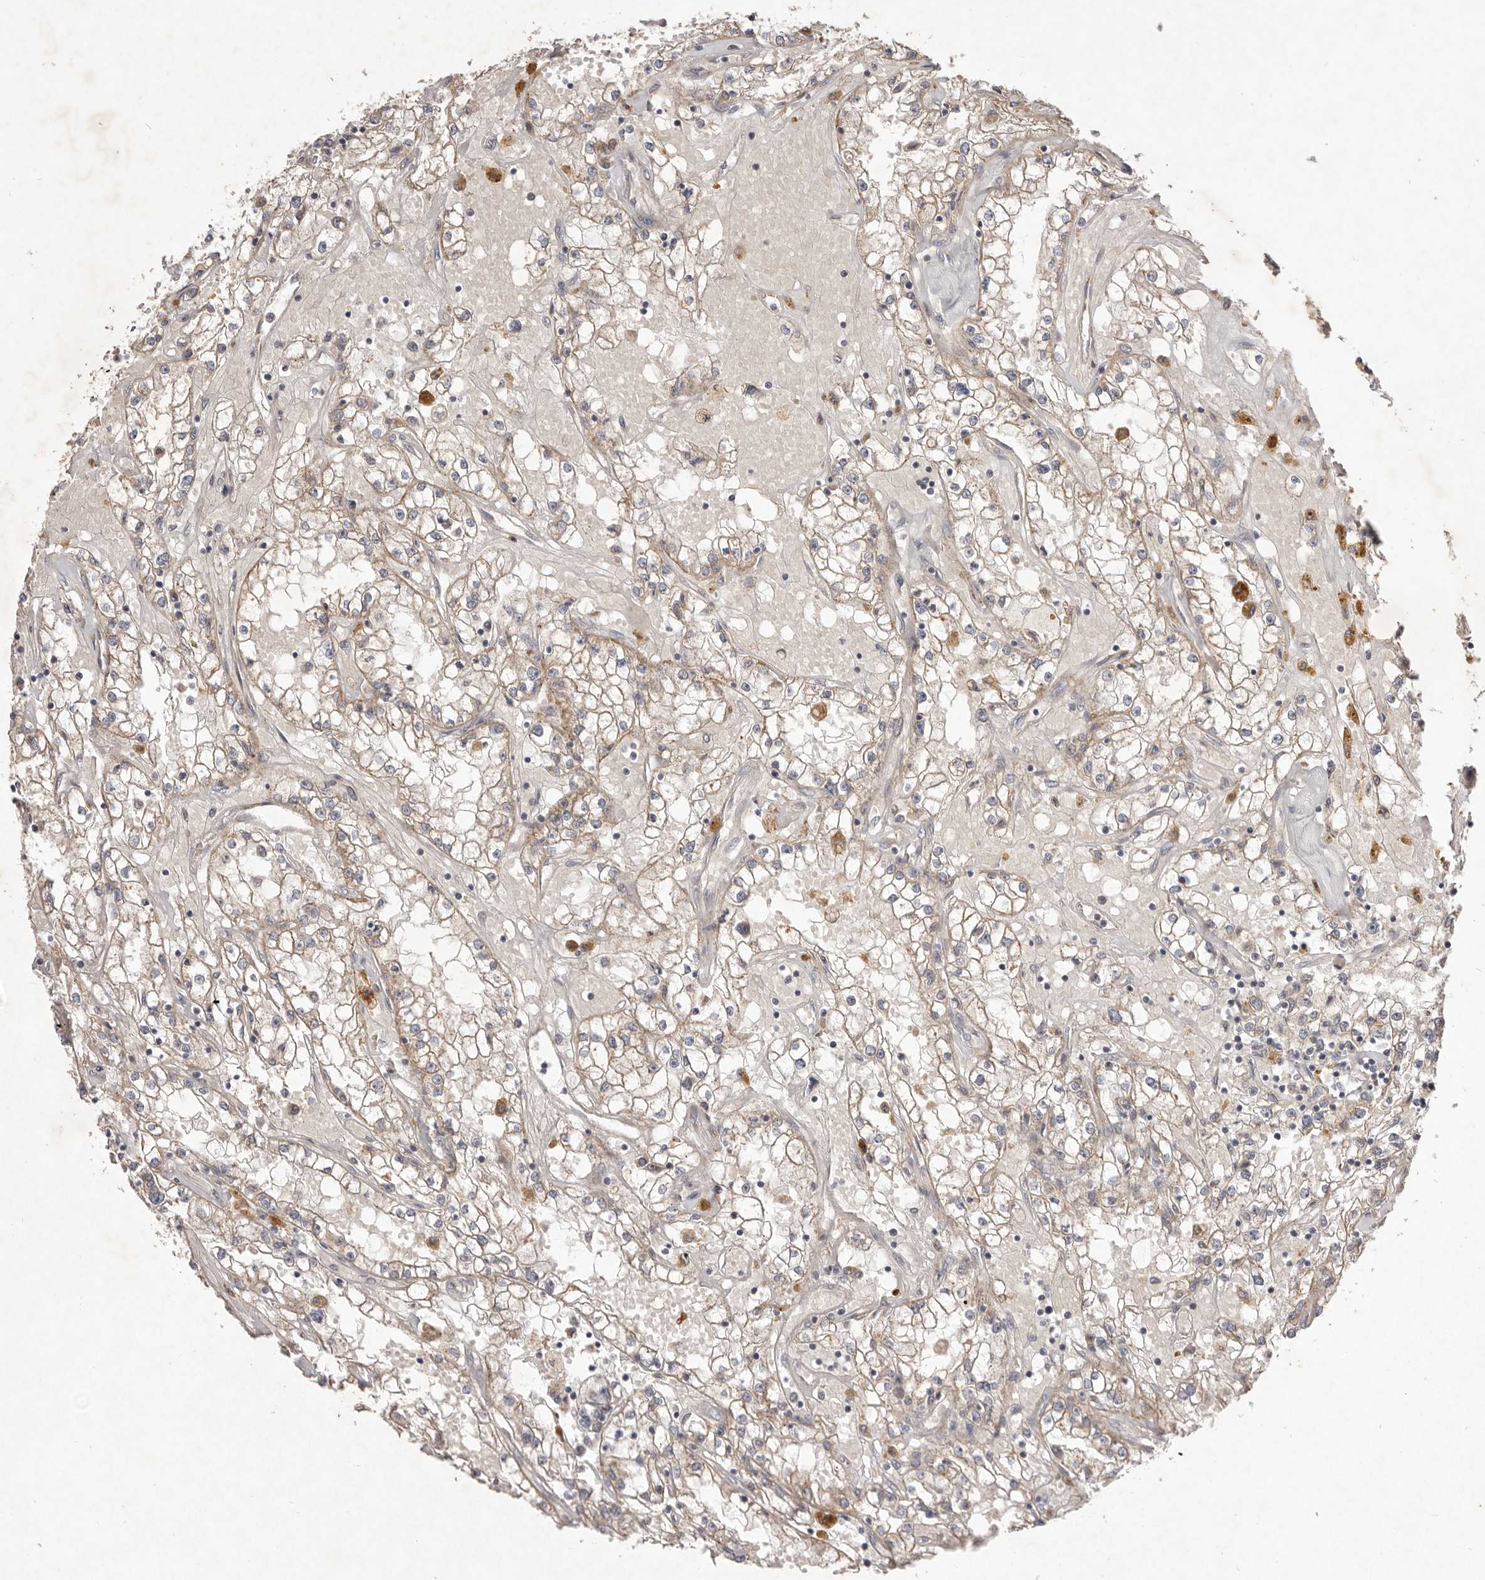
{"staining": {"intensity": "weak", "quantity": ">75%", "location": "cytoplasmic/membranous"}, "tissue": "renal cancer", "cell_type": "Tumor cells", "image_type": "cancer", "snomed": [{"axis": "morphology", "description": "Adenocarcinoma, NOS"}, {"axis": "topography", "description": "Kidney"}], "caption": "Adenocarcinoma (renal) was stained to show a protein in brown. There is low levels of weak cytoplasmic/membranous positivity in about >75% of tumor cells.", "gene": "USP24", "patient": {"sex": "male", "age": 56}}